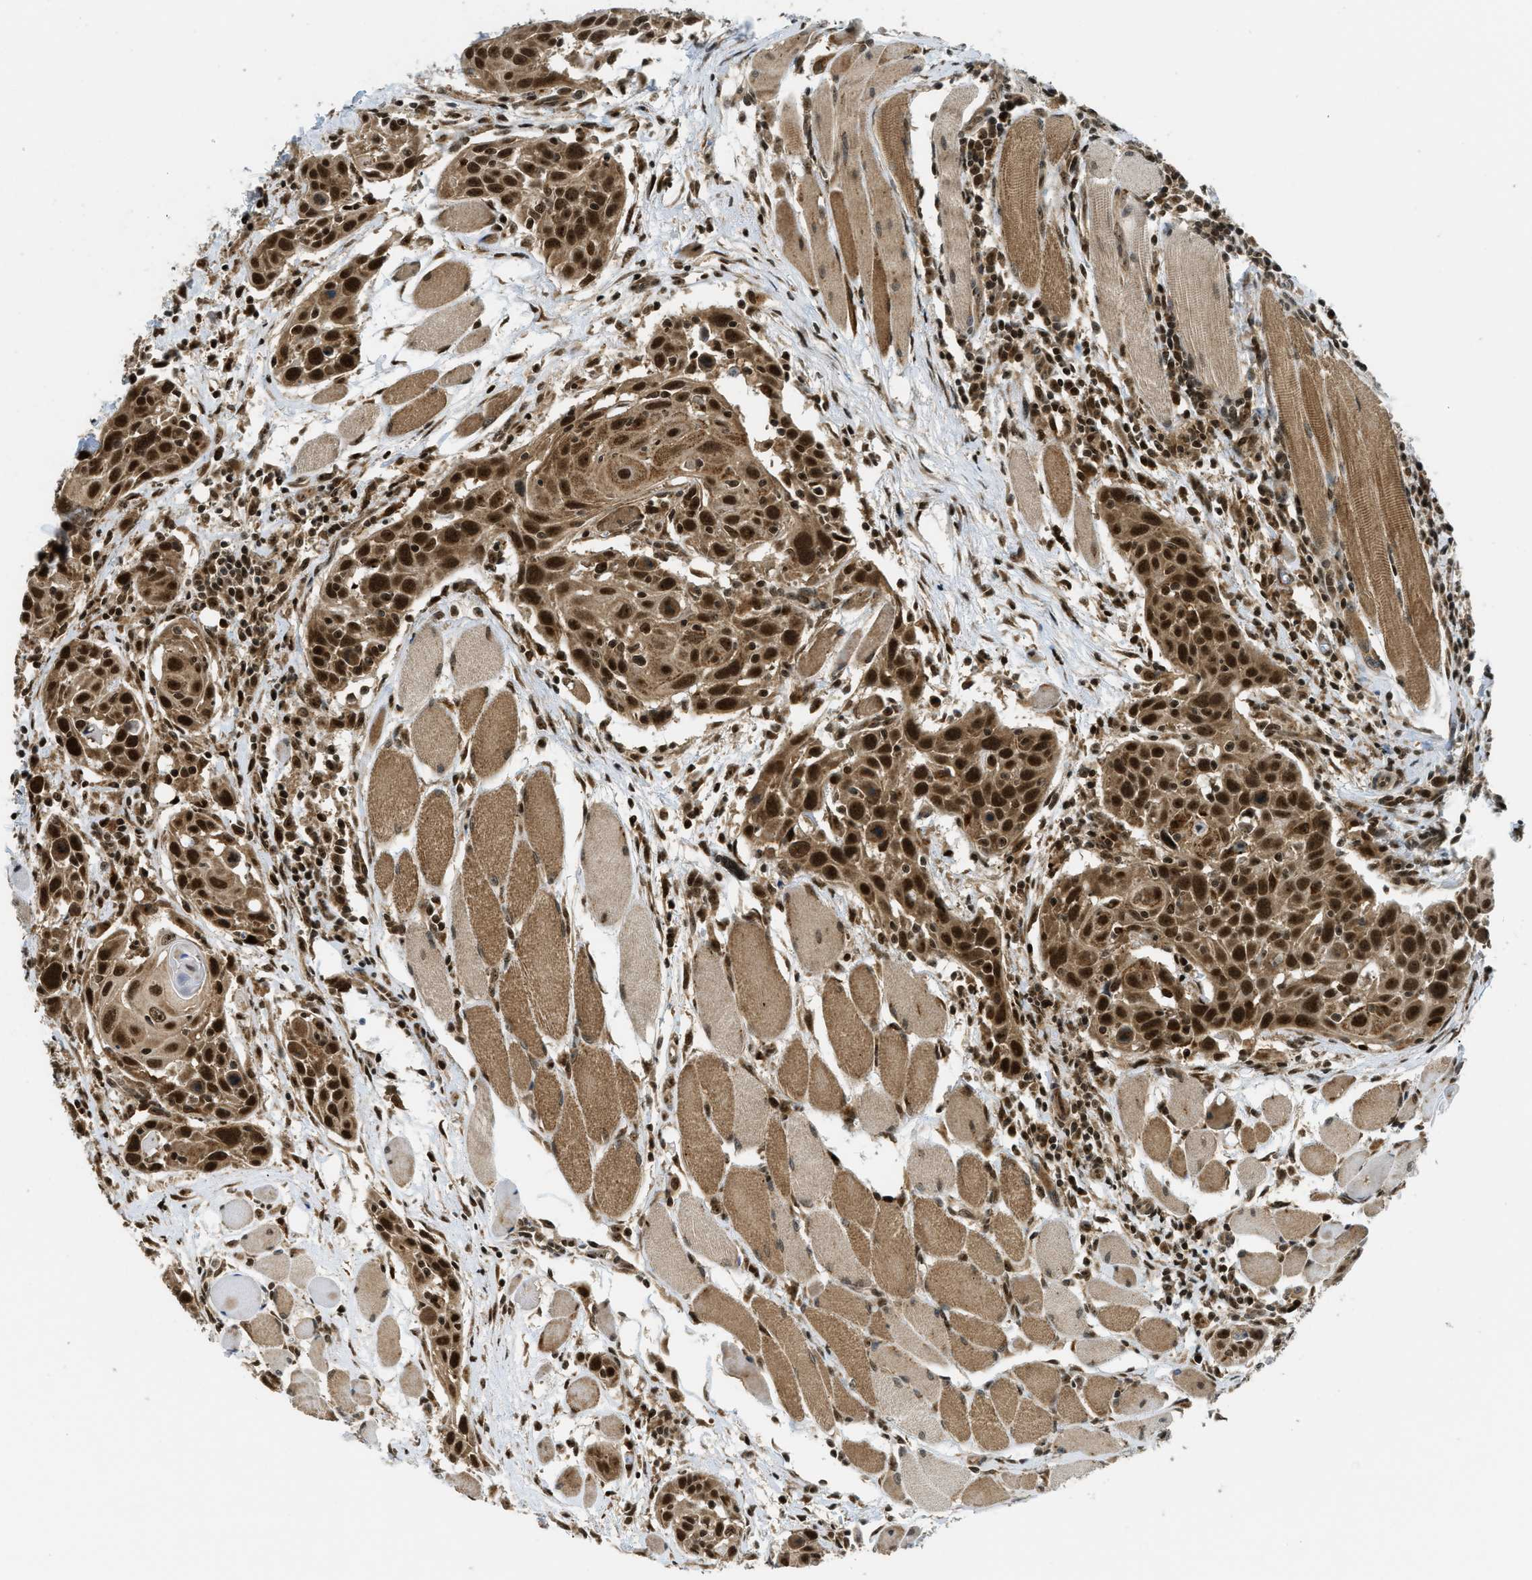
{"staining": {"intensity": "strong", "quantity": ">75%", "location": "cytoplasmic/membranous,nuclear"}, "tissue": "head and neck cancer", "cell_type": "Tumor cells", "image_type": "cancer", "snomed": [{"axis": "morphology", "description": "Squamous cell carcinoma, NOS"}, {"axis": "topography", "description": "Oral tissue"}, {"axis": "topography", "description": "Head-Neck"}], "caption": "Squamous cell carcinoma (head and neck) tissue exhibits strong cytoplasmic/membranous and nuclear staining in about >75% of tumor cells, visualized by immunohistochemistry.", "gene": "TACC1", "patient": {"sex": "female", "age": 50}}